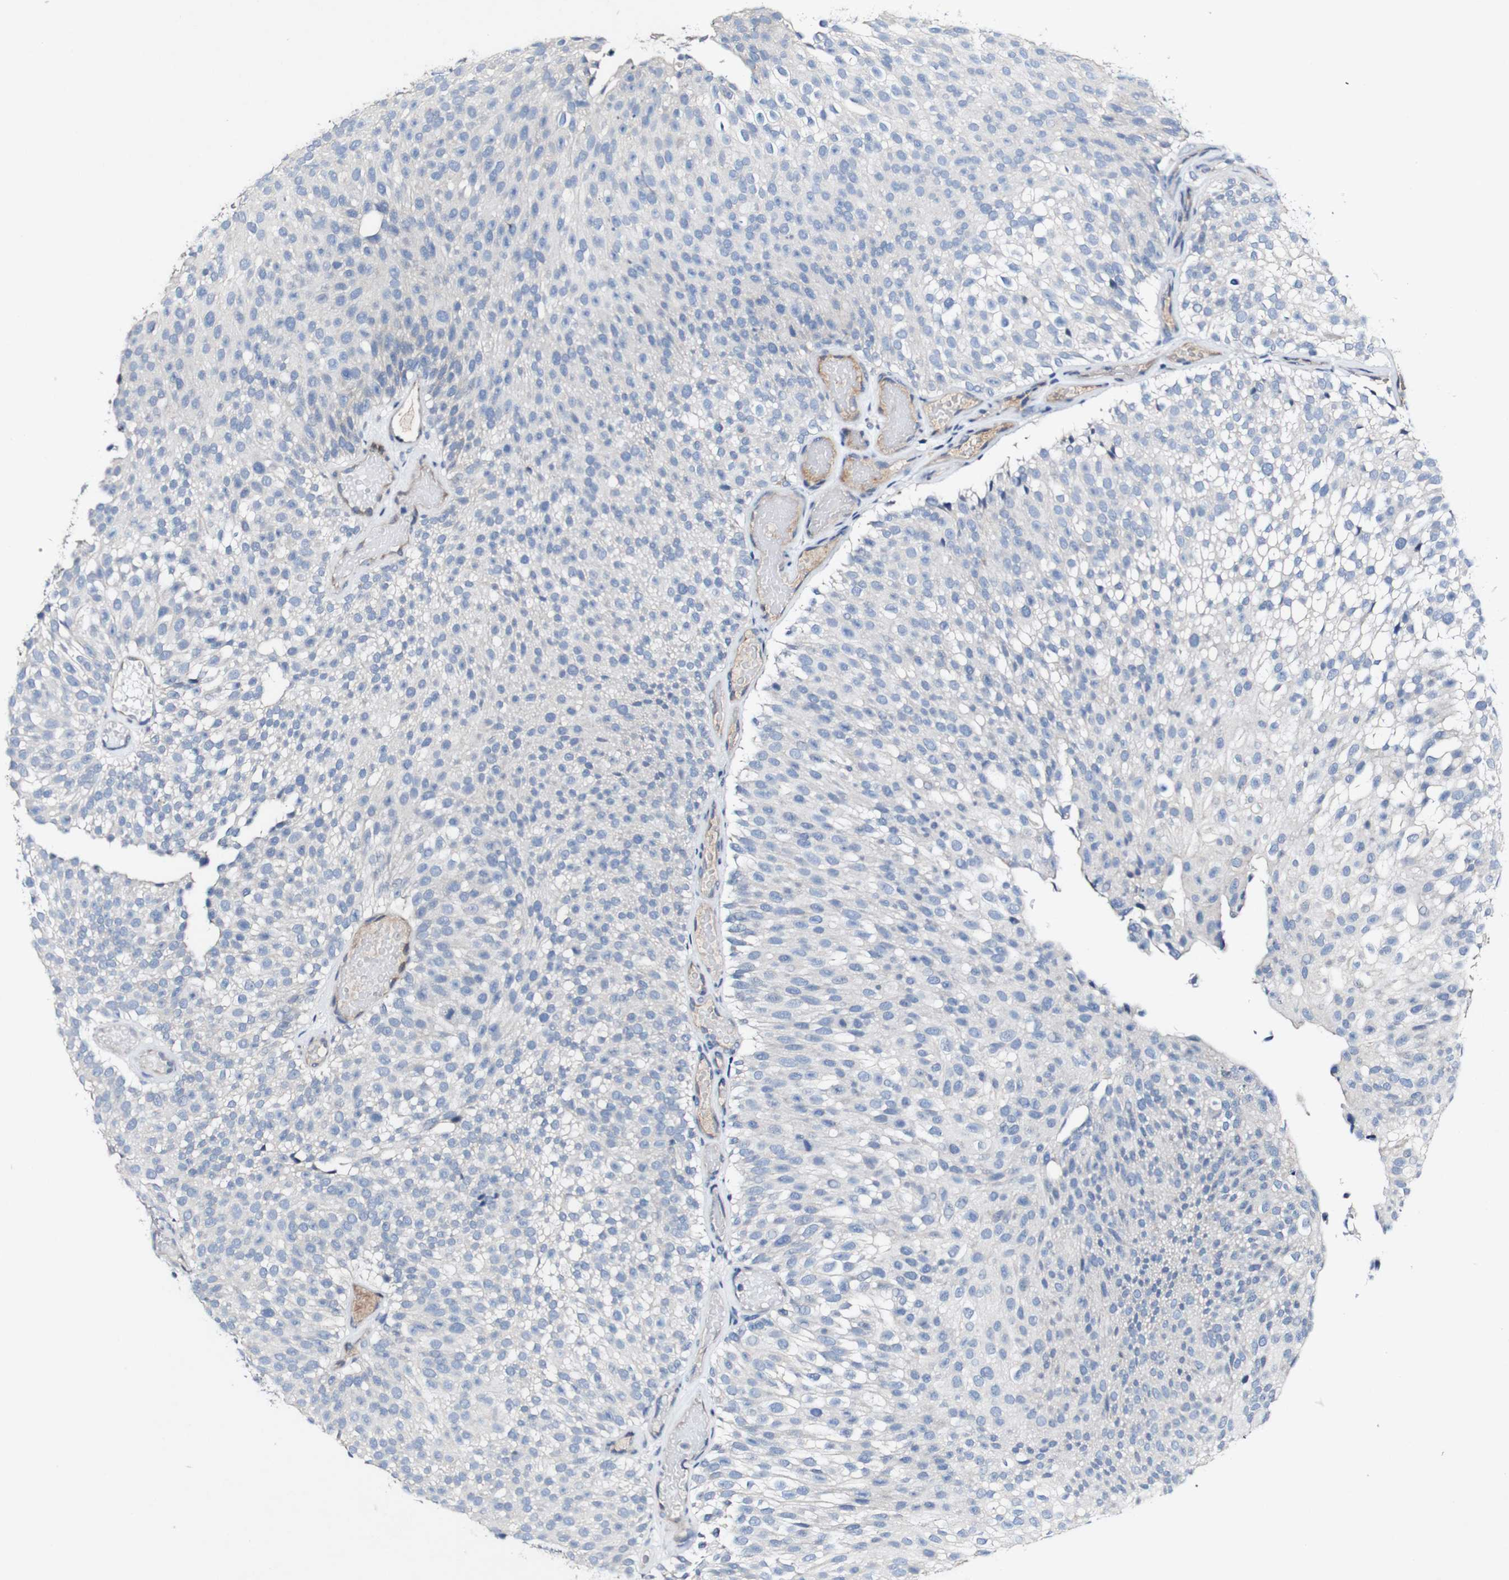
{"staining": {"intensity": "negative", "quantity": "none", "location": "none"}, "tissue": "urothelial cancer", "cell_type": "Tumor cells", "image_type": "cancer", "snomed": [{"axis": "morphology", "description": "Urothelial carcinoma, Low grade"}, {"axis": "topography", "description": "Urinary bladder"}], "caption": "Tumor cells show no significant protein staining in urothelial cancer.", "gene": "GRAMD1A", "patient": {"sex": "male", "age": 78}}